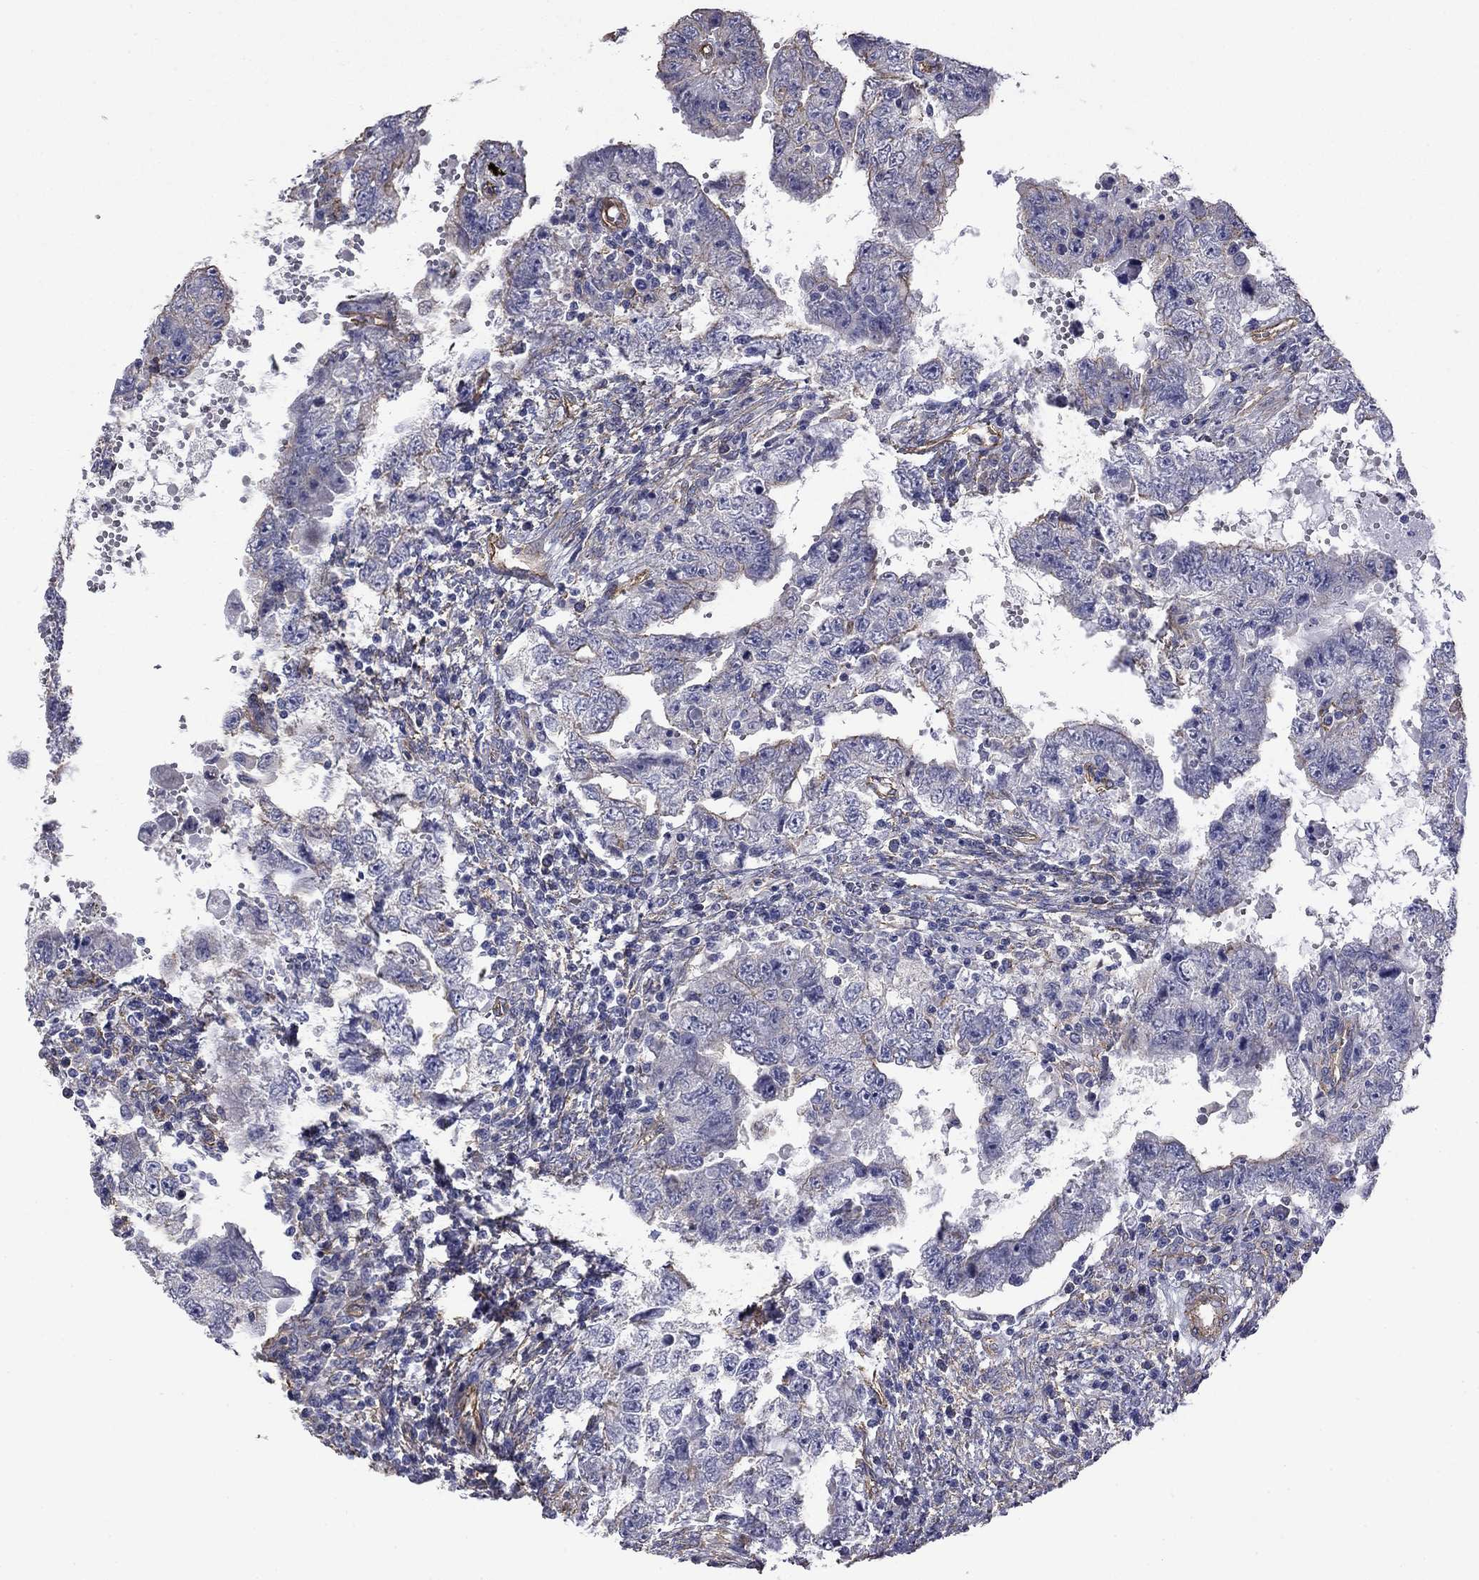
{"staining": {"intensity": "negative", "quantity": "none", "location": "none"}, "tissue": "testis cancer", "cell_type": "Tumor cells", "image_type": "cancer", "snomed": [{"axis": "morphology", "description": "Carcinoma, Embryonal, NOS"}, {"axis": "topography", "description": "Testis"}], "caption": "Tumor cells are negative for brown protein staining in testis cancer (embryonal carcinoma).", "gene": "TCHH", "patient": {"sex": "male", "age": 26}}